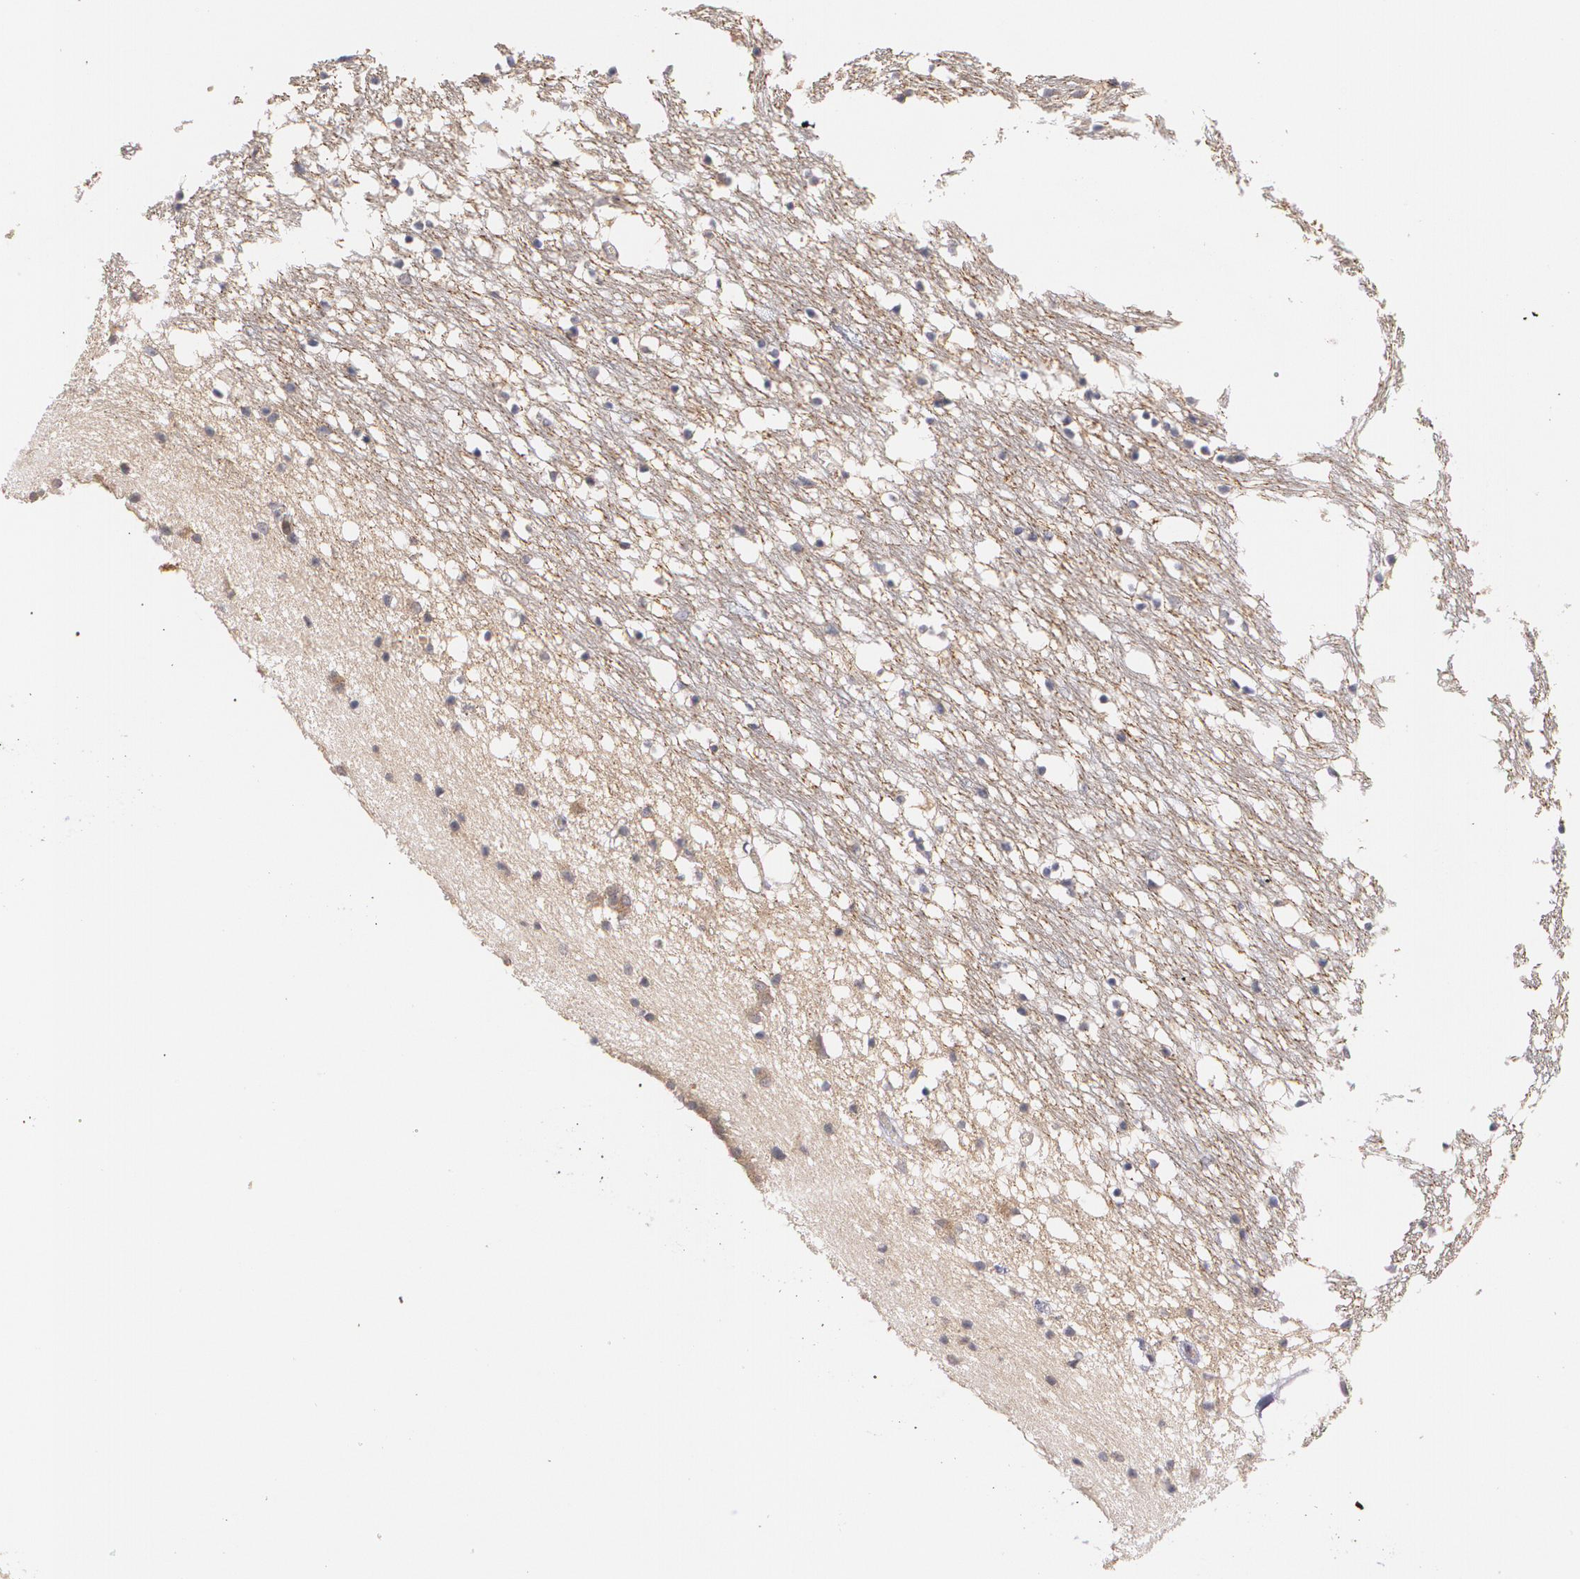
{"staining": {"intensity": "weak", "quantity": "<25%", "location": "cytoplasmic/membranous"}, "tissue": "caudate", "cell_type": "Glial cells", "image_type": "normal", "snomed": [{"axis": "morphology", "description": "Normal tissue, NOS"}, {"axis": "topography", "description": "Lateral ventricle wall"}], "caption": "This is a micrograph of immunohistochemistry staining of unremarkable caudate, which shows no expression in glial cells.", "gene": "IFNGR2", "patient": {"sex": "male", "age": 45}}